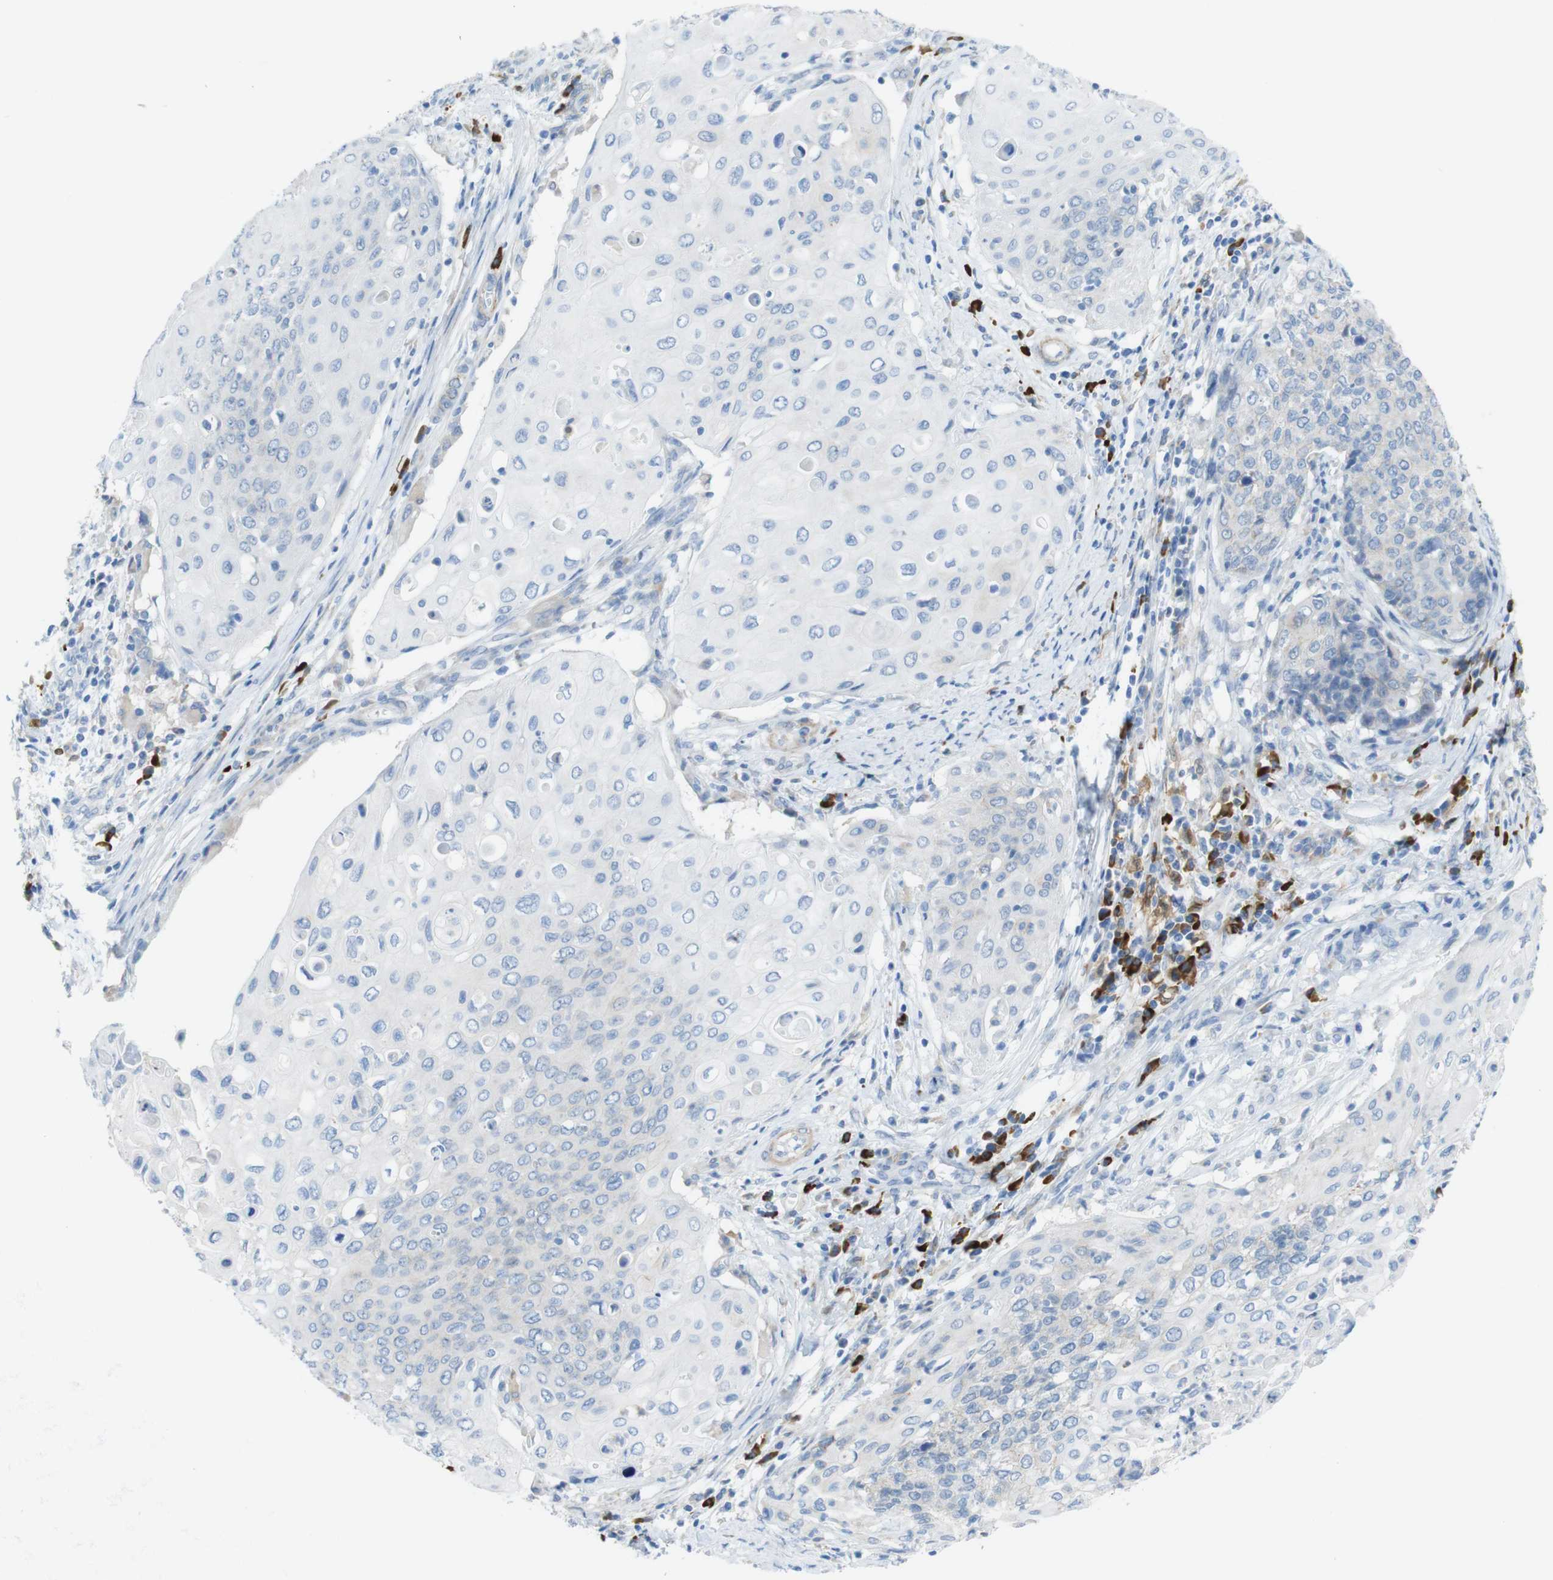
{"staining": {"intensity": "negative", "quantity": "none", "location": "none"}, "tissue": "cervical cancer", "cell_type": "Tumor cells", "image_type": "cancer", "snomed": [{"axis": "morphology", "description": "Squamous cell carcinoma, NOS"}, {"axis": "topography", "description": "Cervix"}], "caption": "This image is of cervical cancer stained with immunohistochemistry to label a protein in brown with the nuclei are counter-stained blue. There is no staining in tumor cells. The staining is performed using DAB brown chromogen with nuclei counter-stained in using hematoxylin.", "gene": "CLMN", "patient": {"sex": "female", "age": 39}}